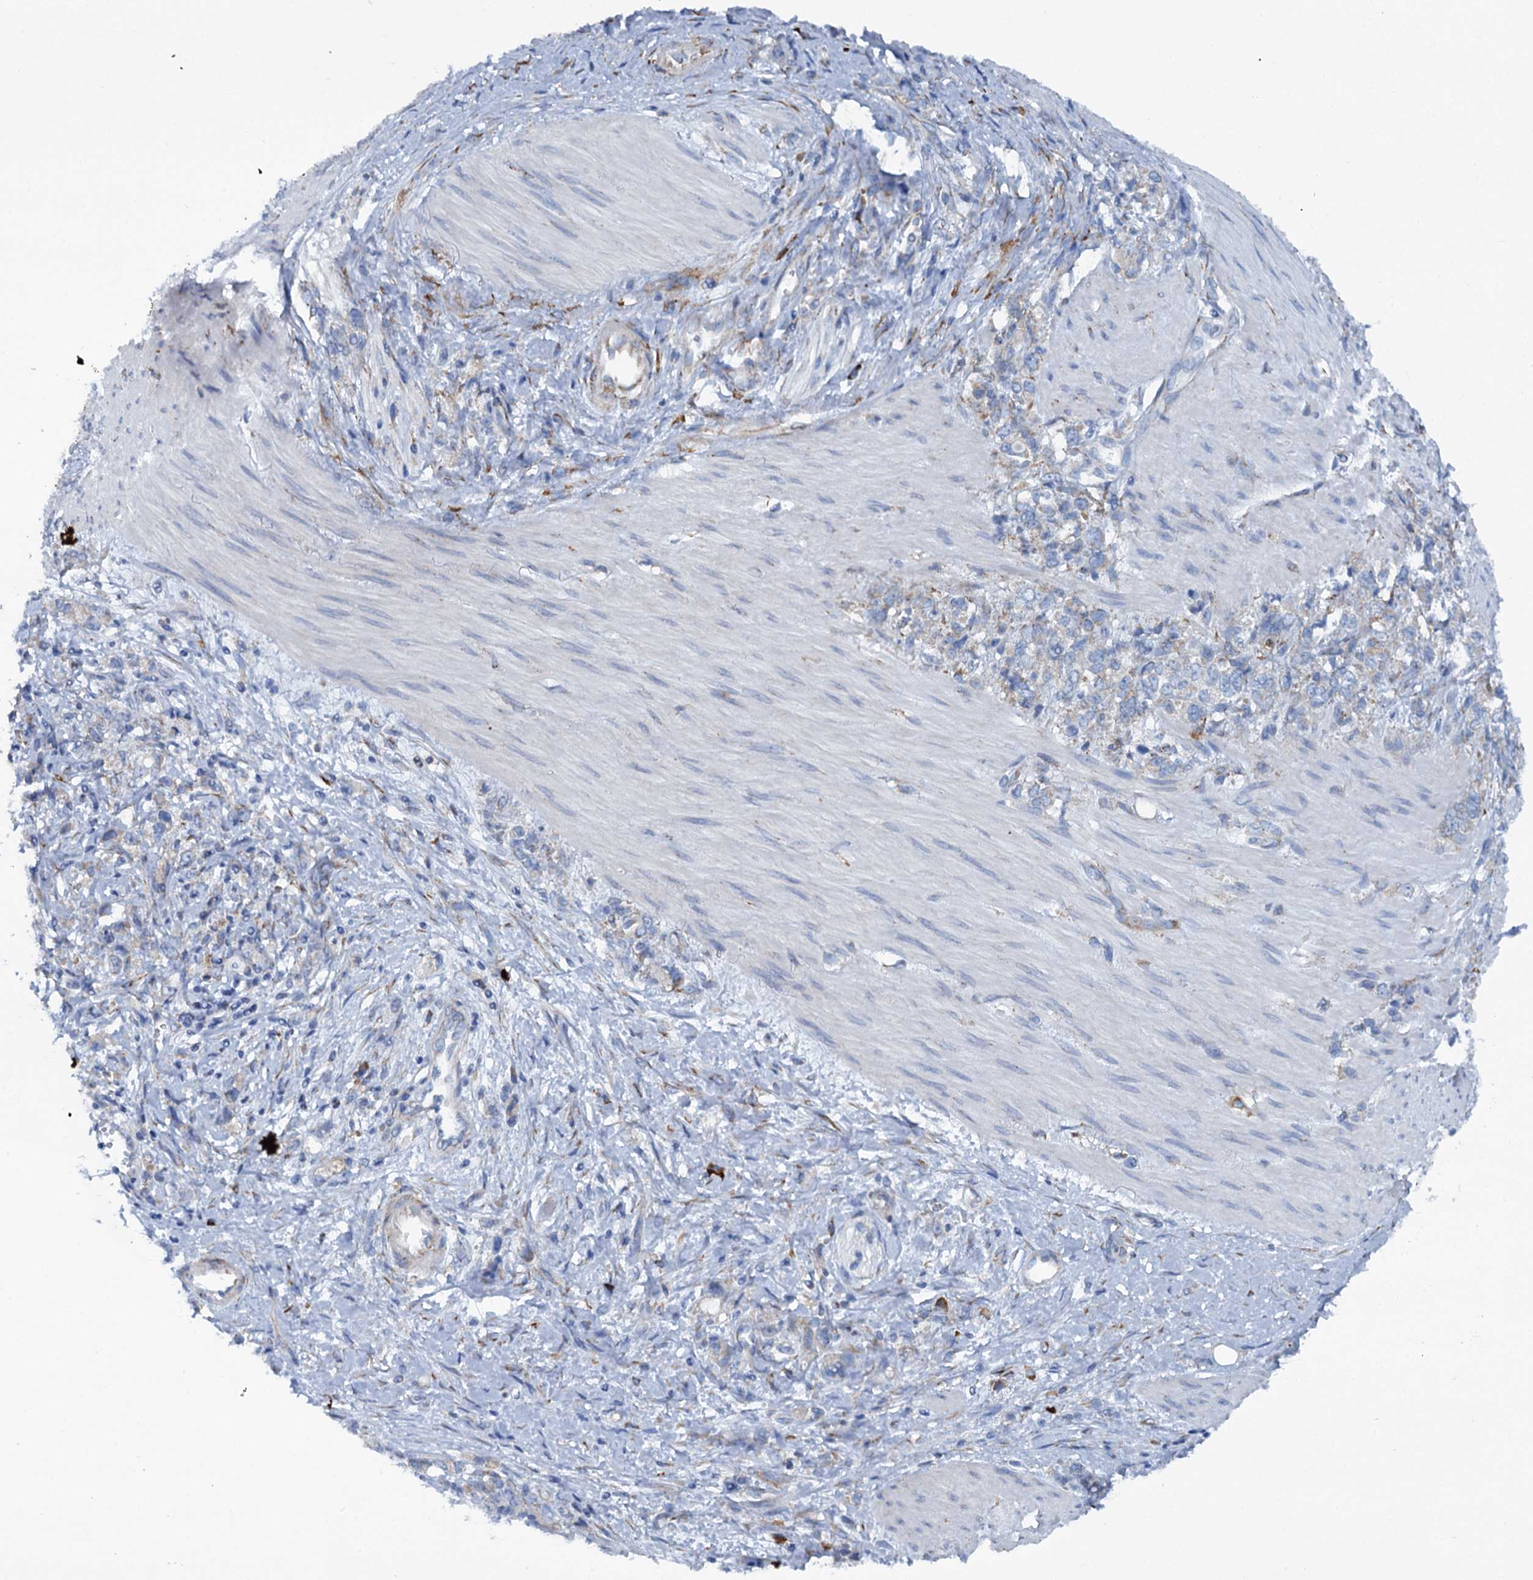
{"staining": {"intensity": "negative", "quantity": "none", "location": "none"}, "tissue": "stomach cancer", "cell_type": "Tumor cells", "image_type": "cancer", "snomed": [{"axis": "morphology", "description": "Adenocarcinoma, NOS"}, {"axis": "topography", "description": "Stomach"}], "caption": "The IHC histopathology image has no significant expression in tumor cells of stomach adenocarcinoma tissue.", "gene": "SHE", "patient": {"sex": "female", "age": 76}}